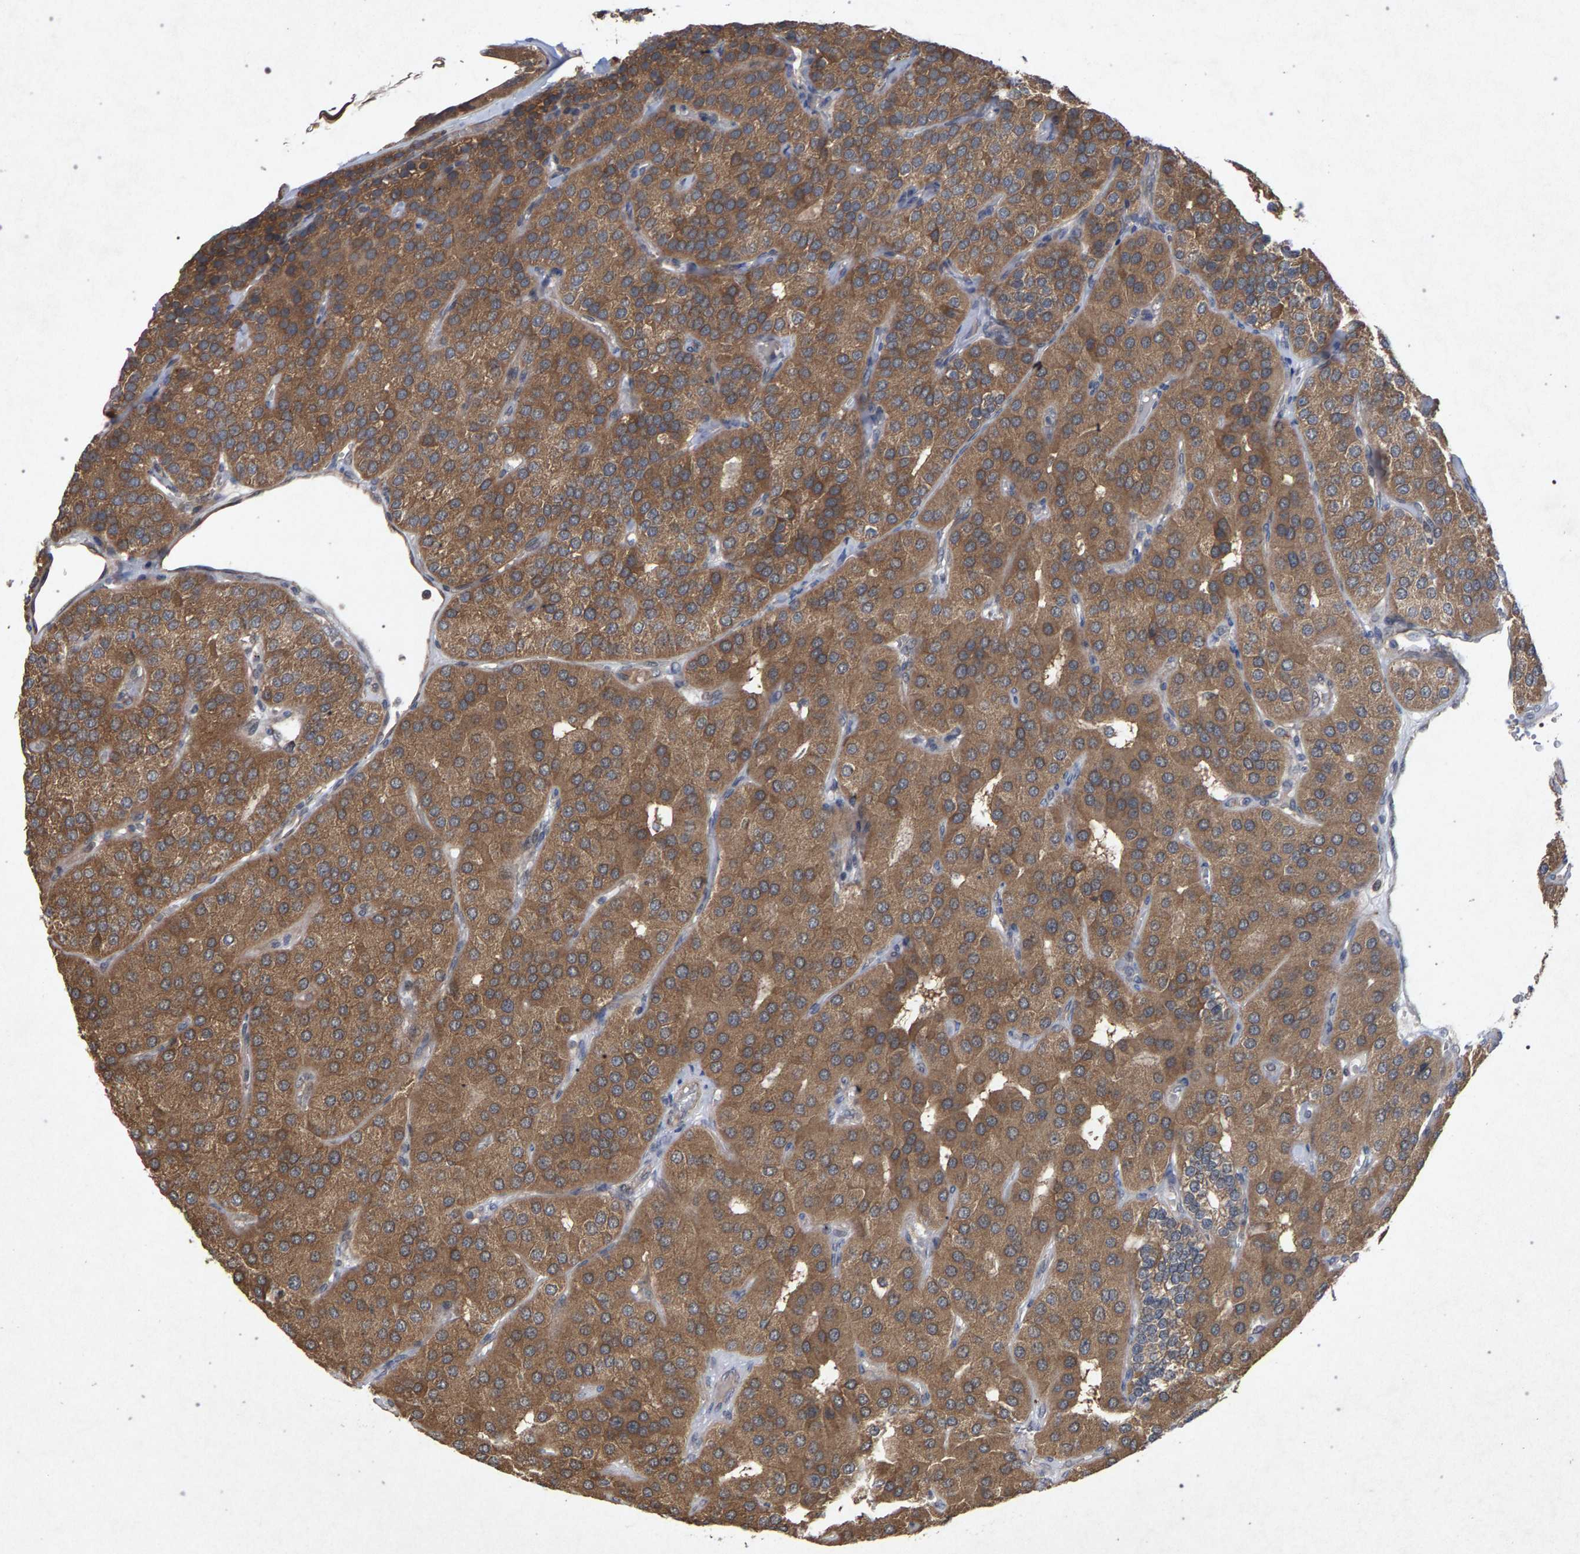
{"staining": {"intensity": "moderate", "quantity": ">75%", "location": "cytoplasmic/membranous"}, "tissue": "parathyroid gland", "cell_type": "Glandular cells", "image_type": "normal", "snomed": [{"axis": "morphology", "description": "Normal tissue, NOS"}, {"axis": "morphology", "description": "Adenoma, NOS"}, {"axis": "topography", "description": "Parathyroid gland"}], "caption": "Immunohistochemical staining of normal parathyroid gland displays moderate cytoplasmic/membranous protein positivity in about >75% of glandular cells.", "gene": "SLC4A4", "patient": {"sex": "female", "age": 86}}